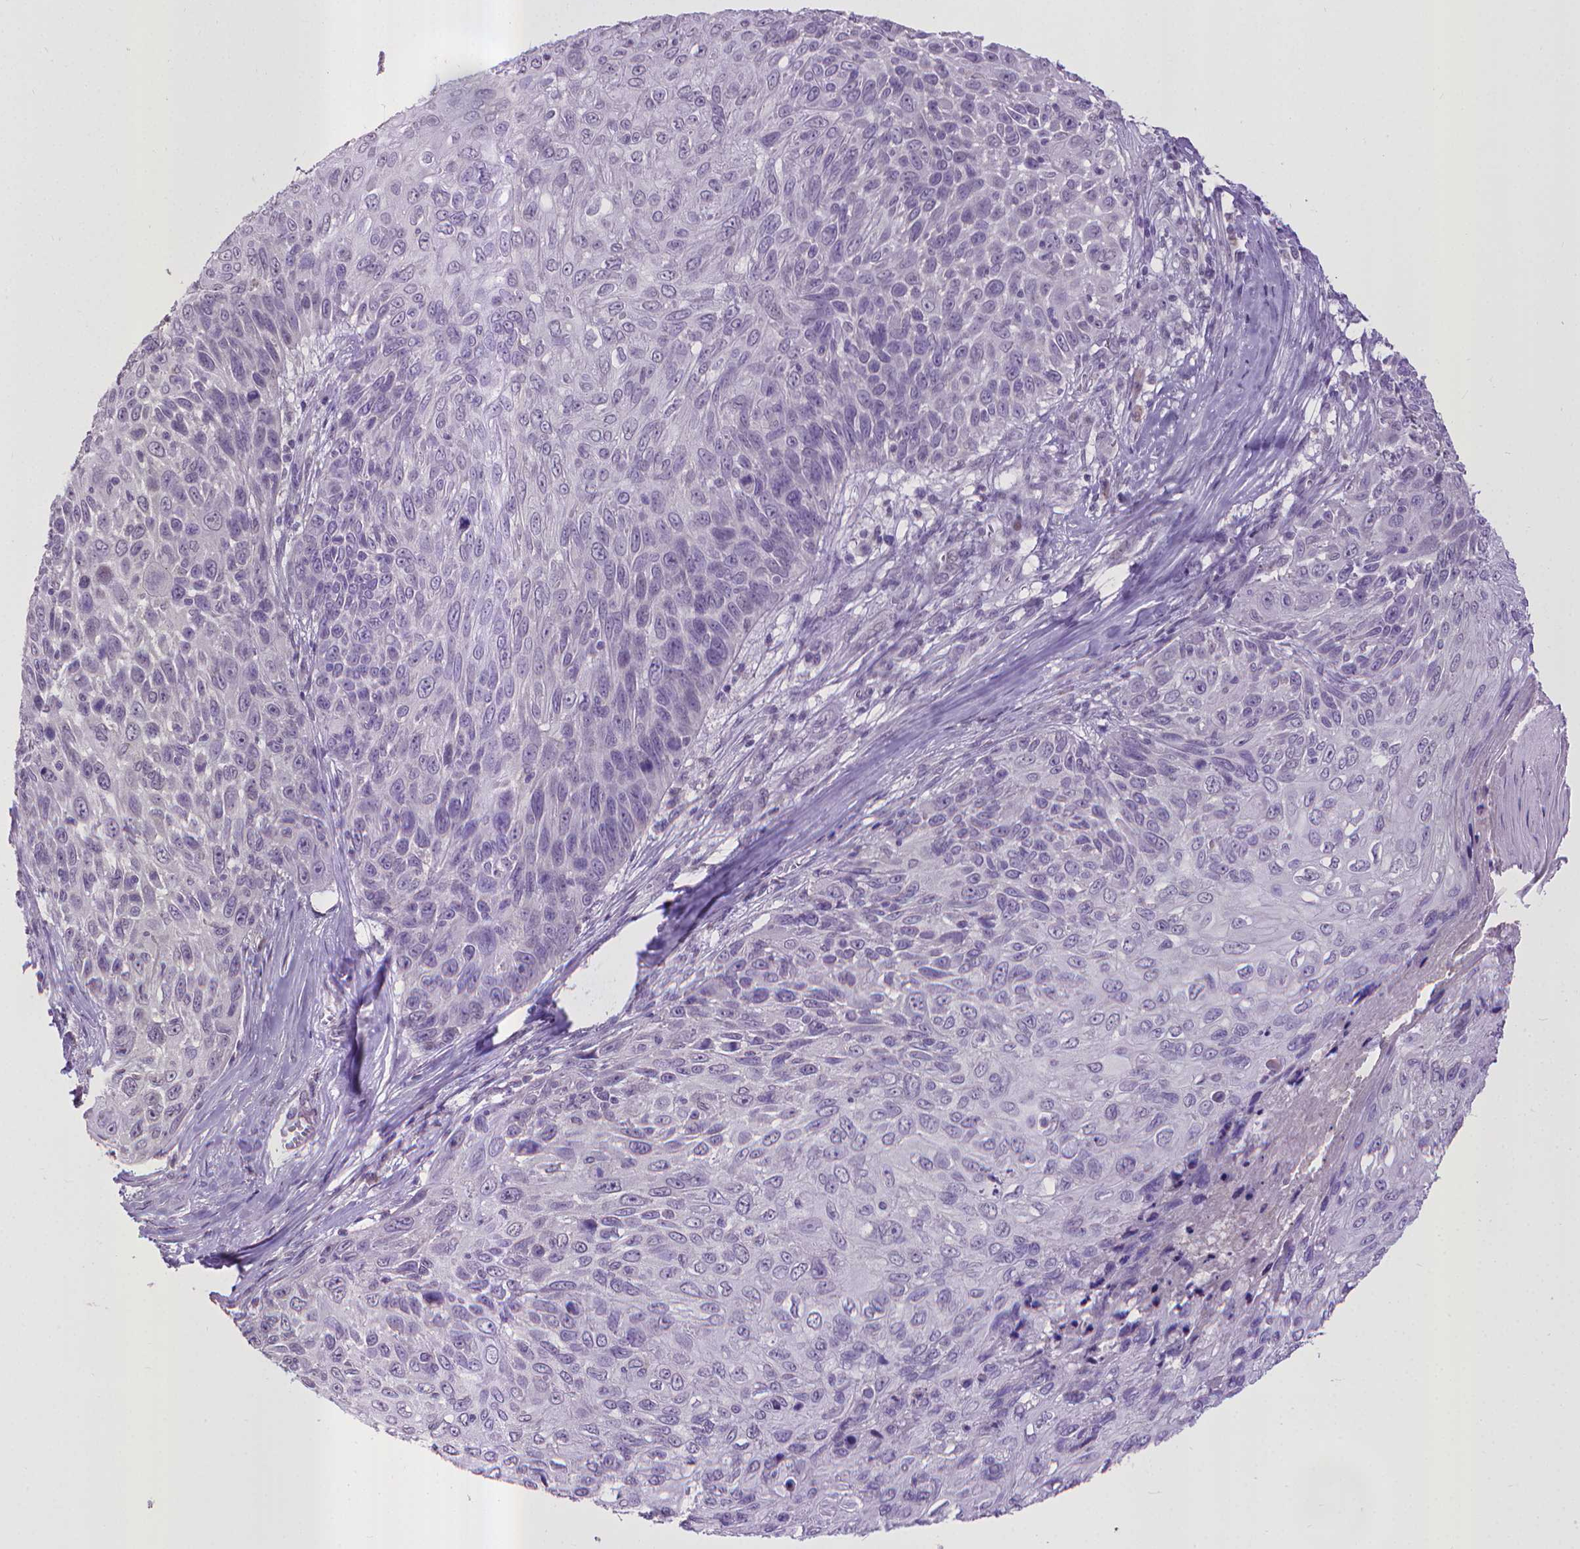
{"staining": {"intensity": "negative", "quantity": "none", "location": "none"}, "tissue": "skin cancer", "cell_type": "Tumor cells", "image_type": "cancer", "snomed": [{"axis": "morphology", "description": "Squamous cell carcinoma, NOS"}, {"axis": "topography", "description": "Skin"}], "caption": "Protein analysis of skin squamous cell carcinoma exhibits no significant expression in tumor cells.", "gene": "KMO", "patient": {"sex": "male", "age": 92}}